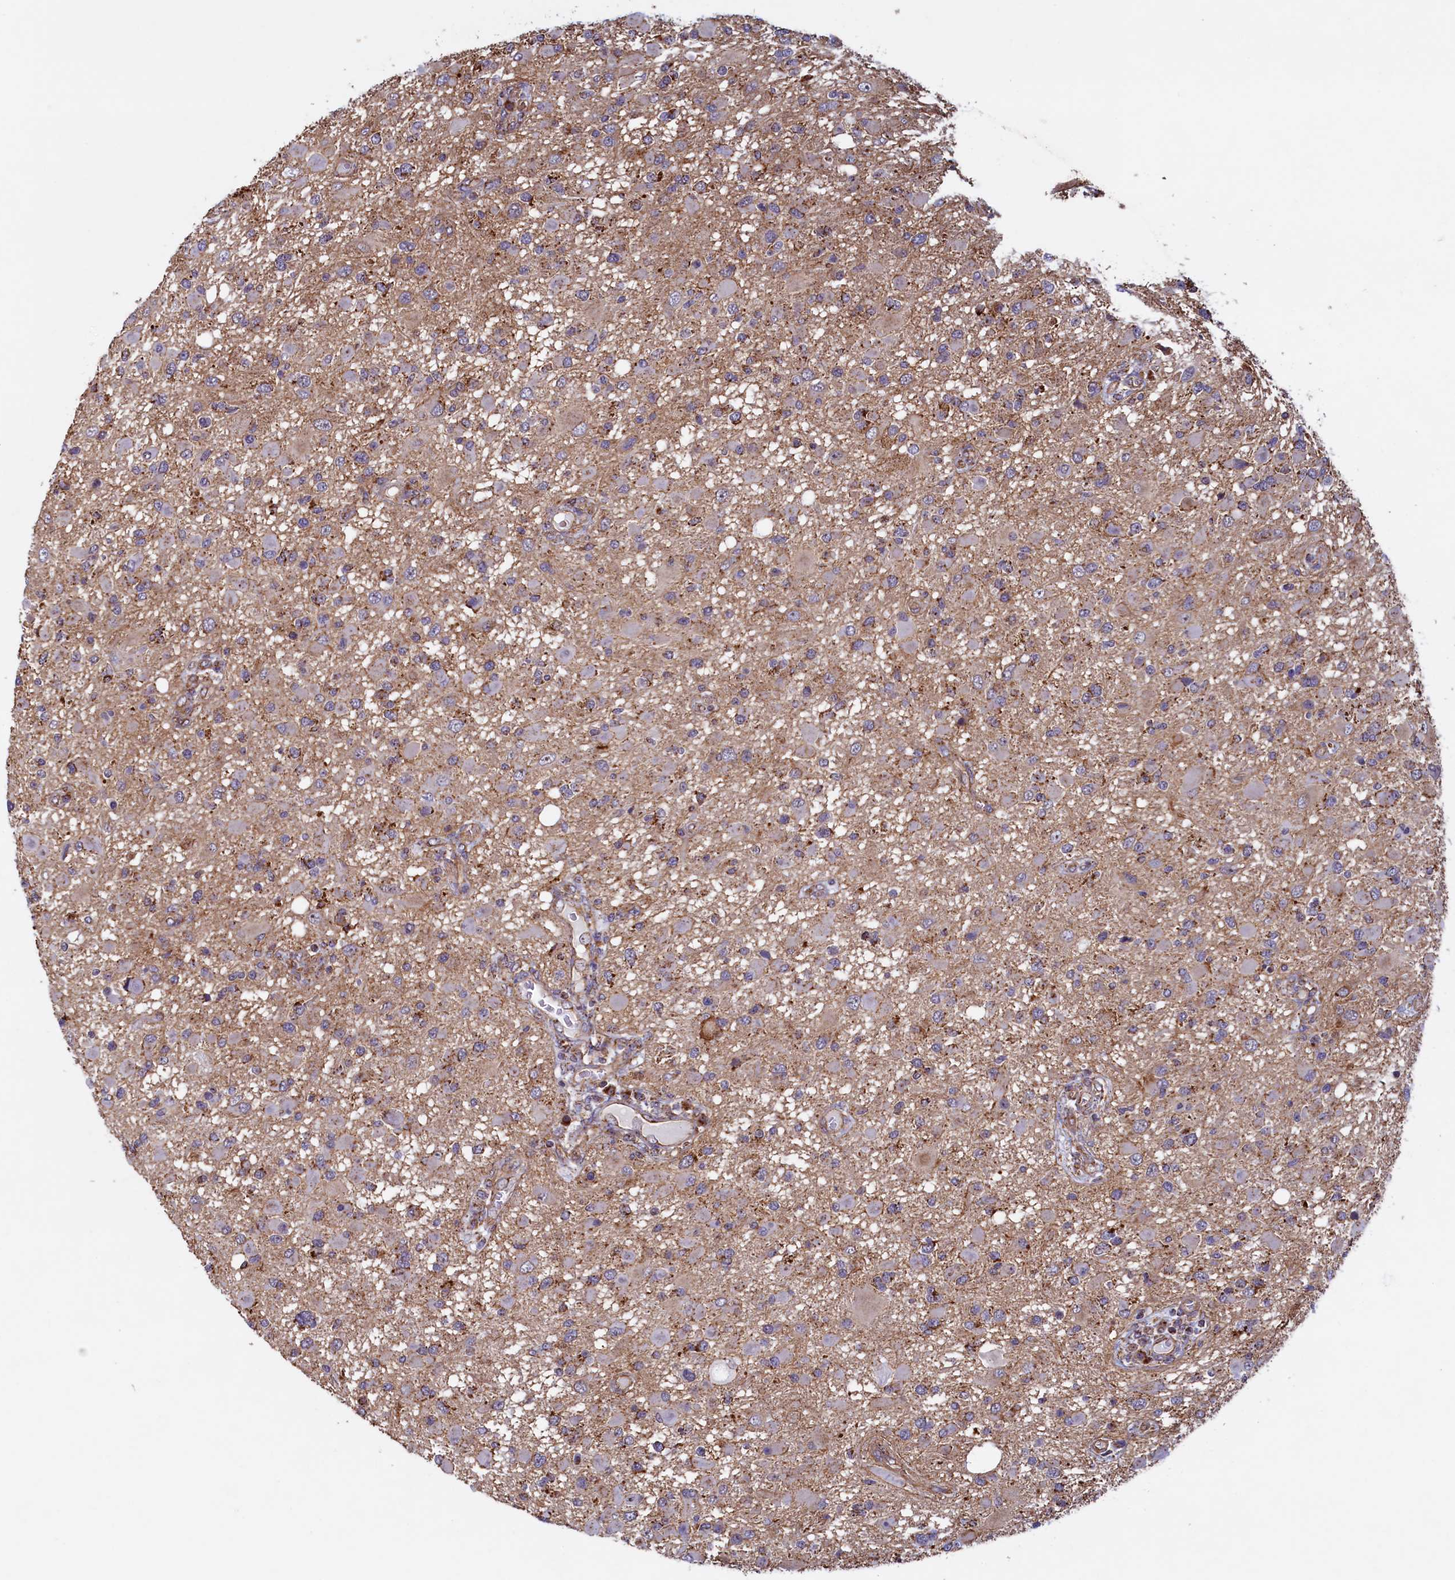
{"staining": {"intensity": "moderate", "quantity": "<25%", "location": "cytoplasmic/membranous"}, "tissue": "glioma", "cell_type": "Tumor cells", "image_type": "cancer", "snomed": [{"axis": "morphology", "description": "Glioma, malignant, High grade"}, {"axis": "topography", "description": "Brain"}], "caption": "The immunohistochemical stain highlights moderate cytoplasmic/membranous expression in tumor cells of glioma tissue.", "gene": "UBE3B", "patient": {"sex": "male", "age": 53}}